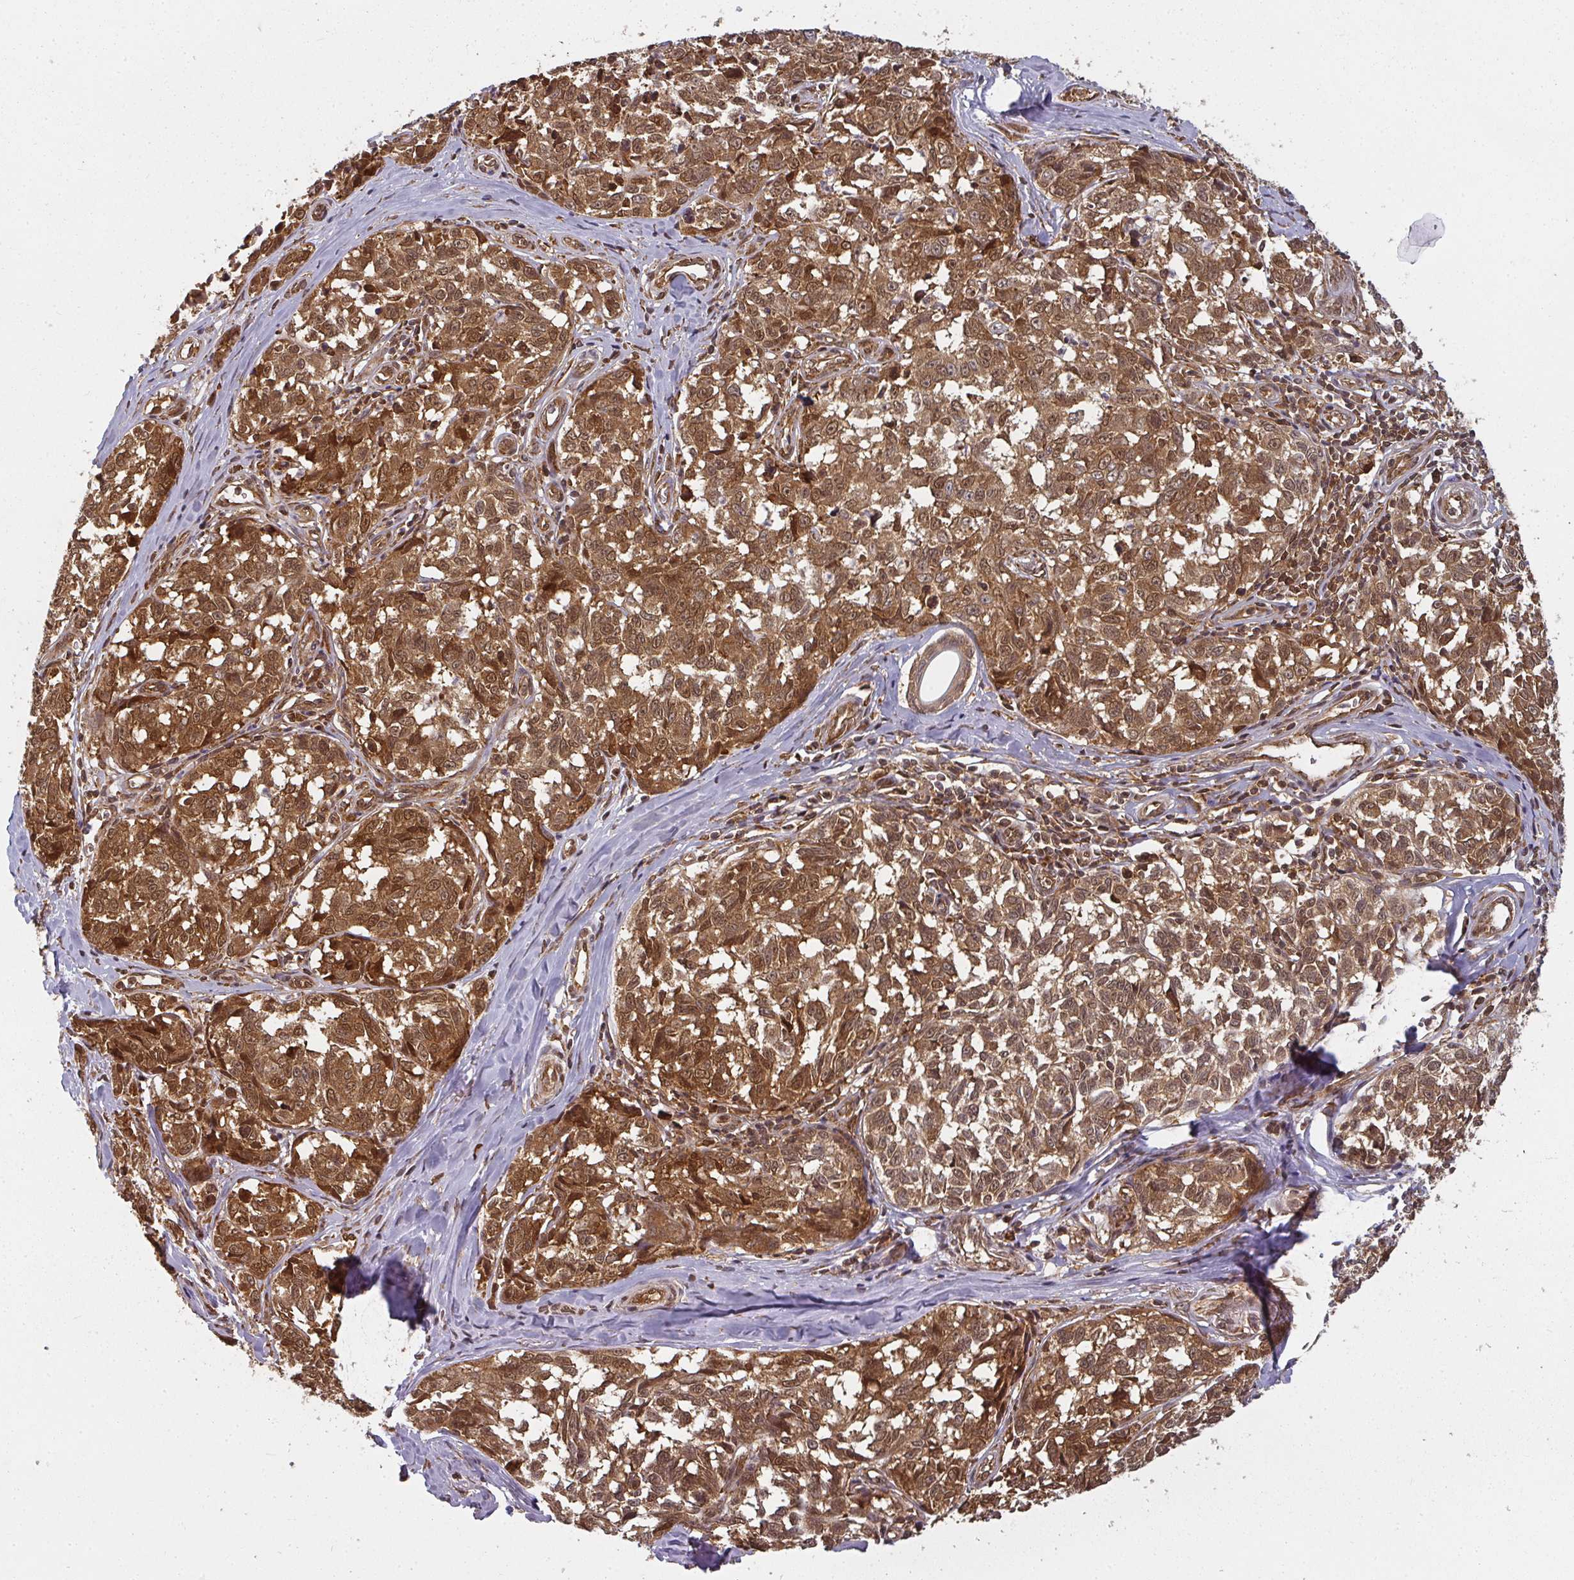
{"staining": {"intensity": "moderate", "quantity": ">75%", "location": "cytoplasmic/membranous,nuclear"}, "tissue": "melanoma", "cell_type": "Tumor cells", "image_type": "cancer", "snomed": [{"axis": "morphology", "description": "Normal tissue, NOS"}, {"axis": "morphology", "description": "Malignant melanoma, NOS"}, {"axis": "topography", "description": "Skin"}], "caption": "The image displays a brown stain indicating the presence of a protein in the cytoplasmic/membranous and nuclear of tumor cells in melanoma.", "gene": "PPP6R3", "patient": {"sex": "female", "age": 64}}